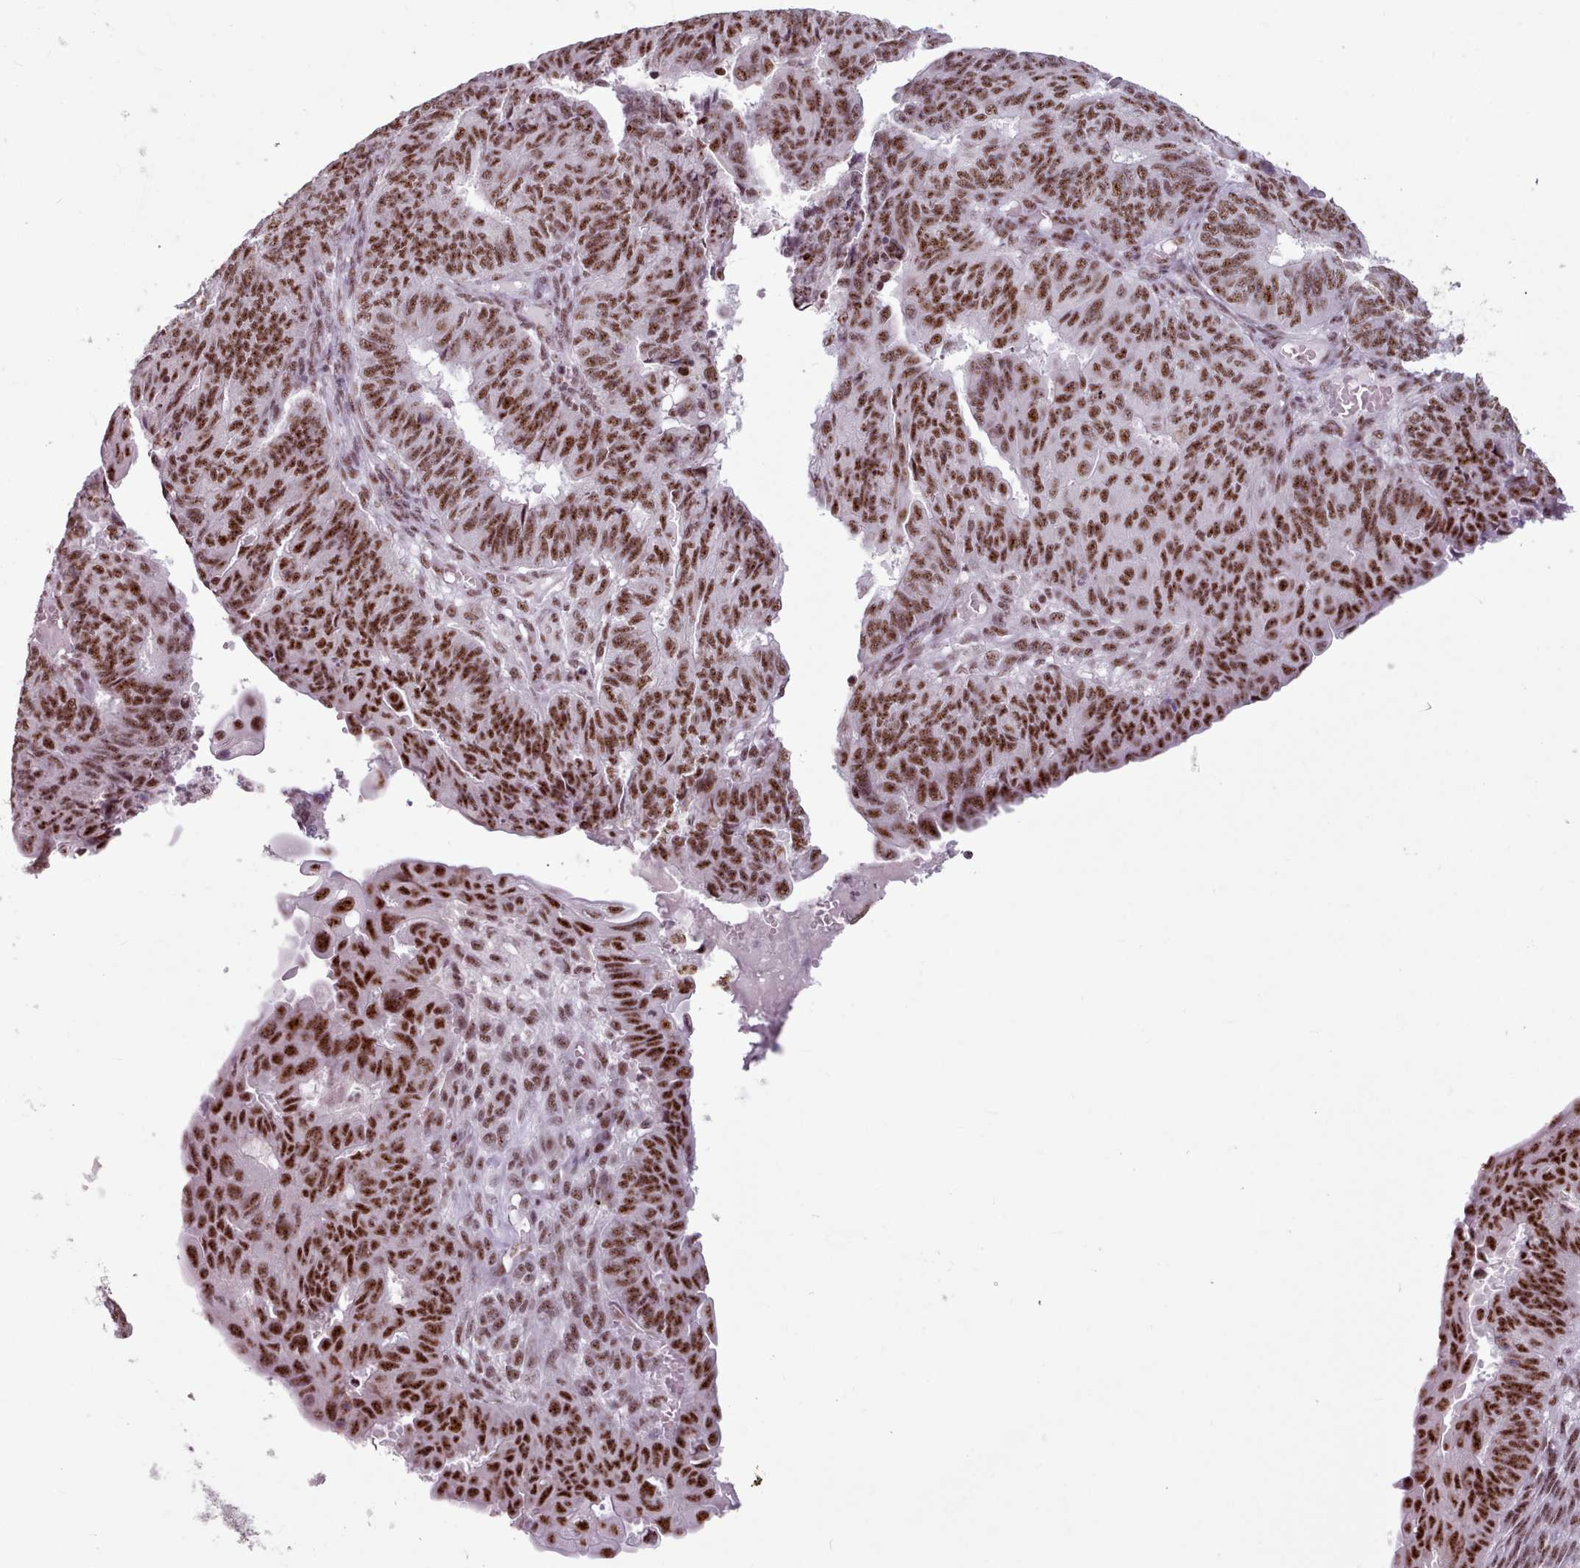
{"staining": {"intensity": "strong", "quantity": ">75%", "location": "nuclear"}, "tissue": "endometrial cancer", "cell_type": "Tumor cells", "image_type": "cancer", "snomed": [{"axis": "morphology", "description": "Adenocarcinoma, NOS"}, {"axis": "topography", "description": "Endometrium"}], "caption": "A photomicrograph of human endometrial adenocarcinoma stained for a protein exhibits strong nuclear brown staining in tumor cells.", "gene": "SRRM1", "patient": {"sex": "female", "age": 32}}